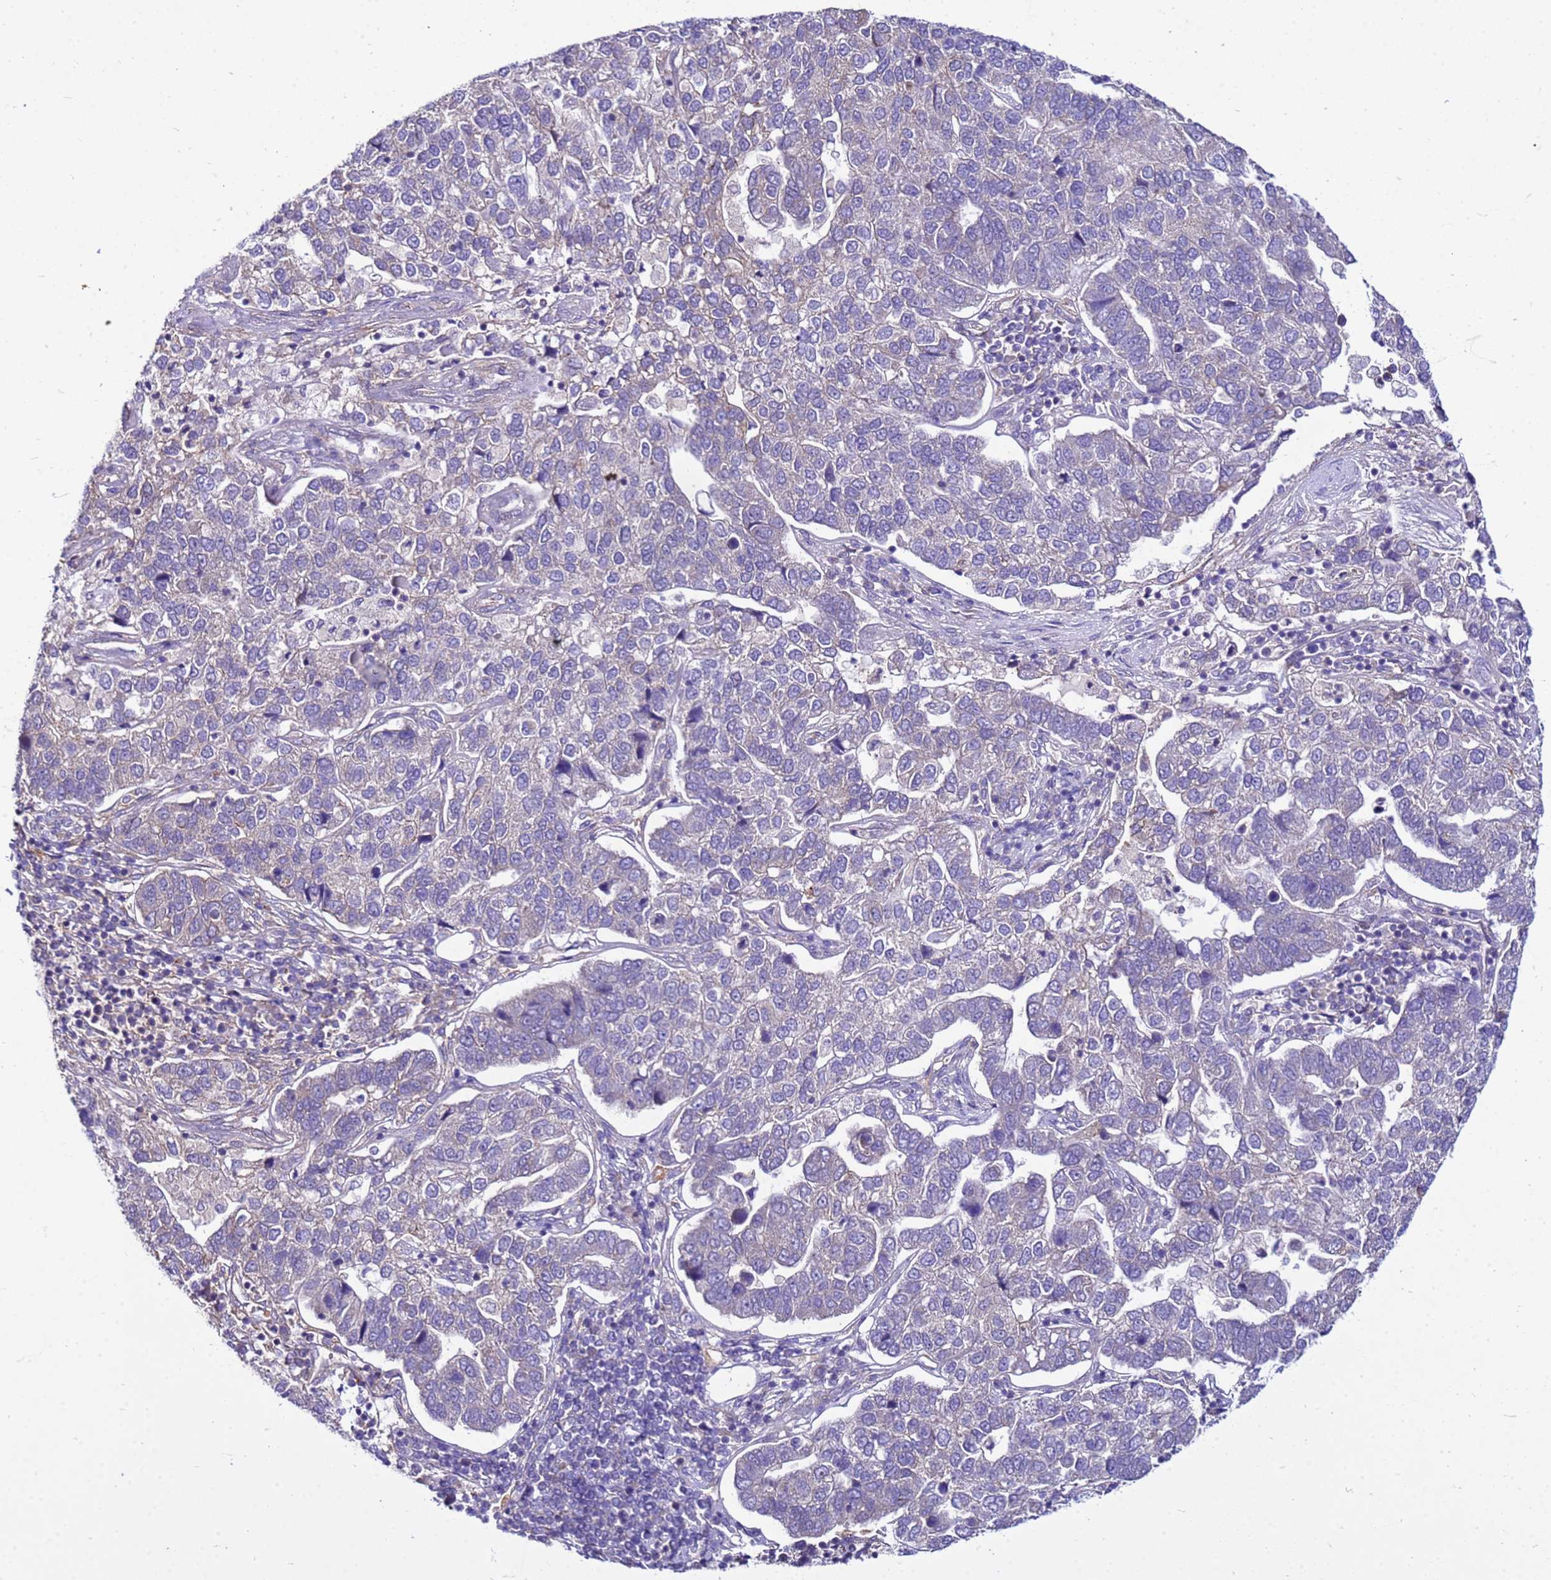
{"staining": {"intensity": "negative", "quantity": "none", "location": "none"}, "tissue": "pancreatic cancer", "cell_type": "Tumor cells", "image_type": "cancer", "snomed": [{"axis": "morphology", "description": "Adenocarcinoma, NOS"}, {"axis": "topography", "description": "Pancreas"}], "caption": "Protein analysis of pancreatic cancer displays no significant expression in tumor cells. (DAB immunohistochemistry (IHC) visualized using brightfield microscopy, high magnification).", "gene": "PKD1", "patient": {"sex": "female", "age": 61}}